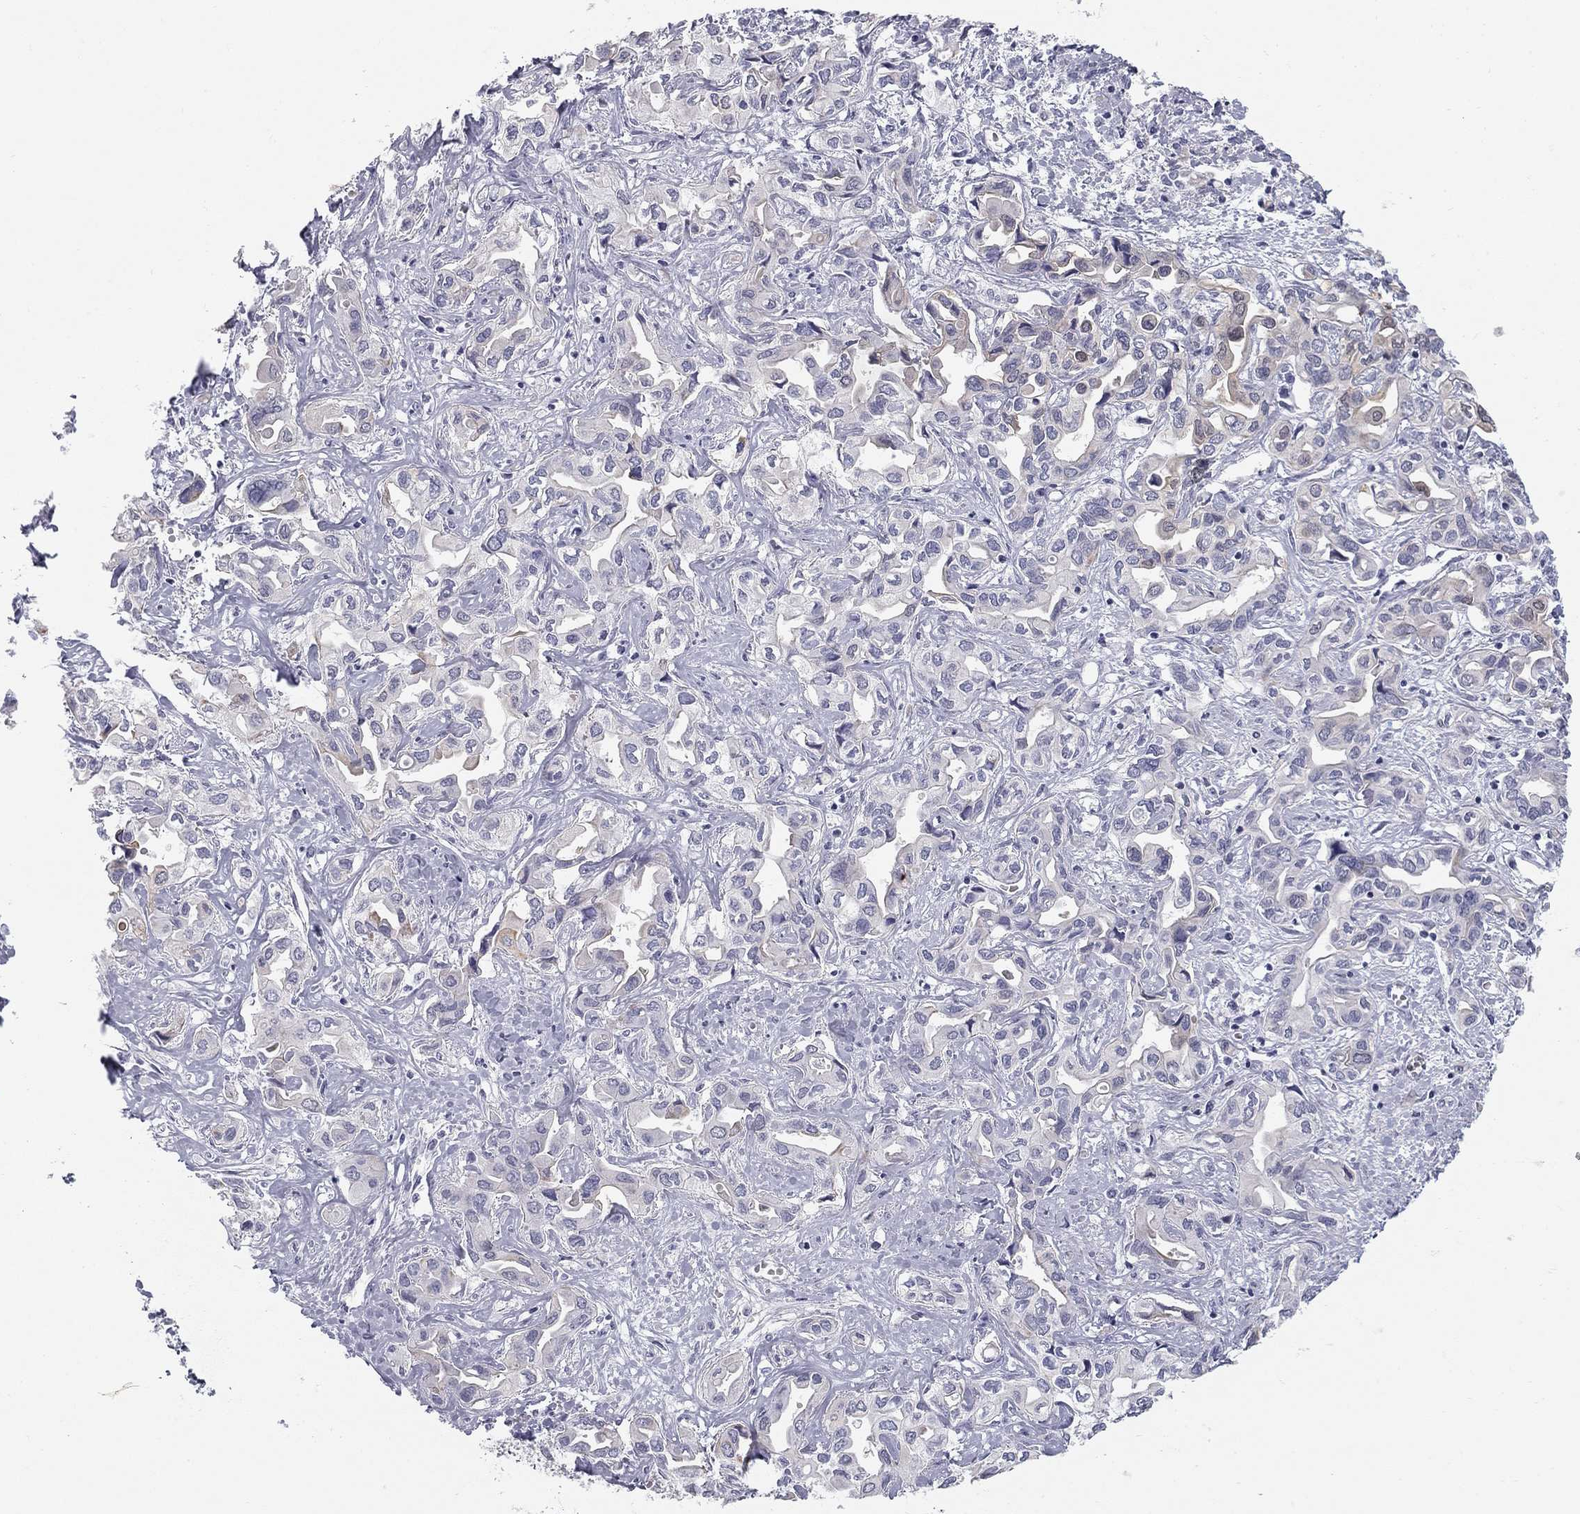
{"staining": {"intensity": "weak", "quantity": "<25%", "location": "cytoplasmic/membranous"}, "tissue": "liver cancer", "cell_type": "Tumor cells", "image_type": "cancer", "snomed": [{"axis": "morphology", "description": "Cholangiocarcinoma"}, {"axis": "topography", "description": "Liver"}], "caption": "The immunohistochemistry (IHC) image has no significant positivity in tumor cells of liver cholangiocarcinoma tissue.", "gene": "SULT2B1", "patient": {"sex": "female", "age": 64}}